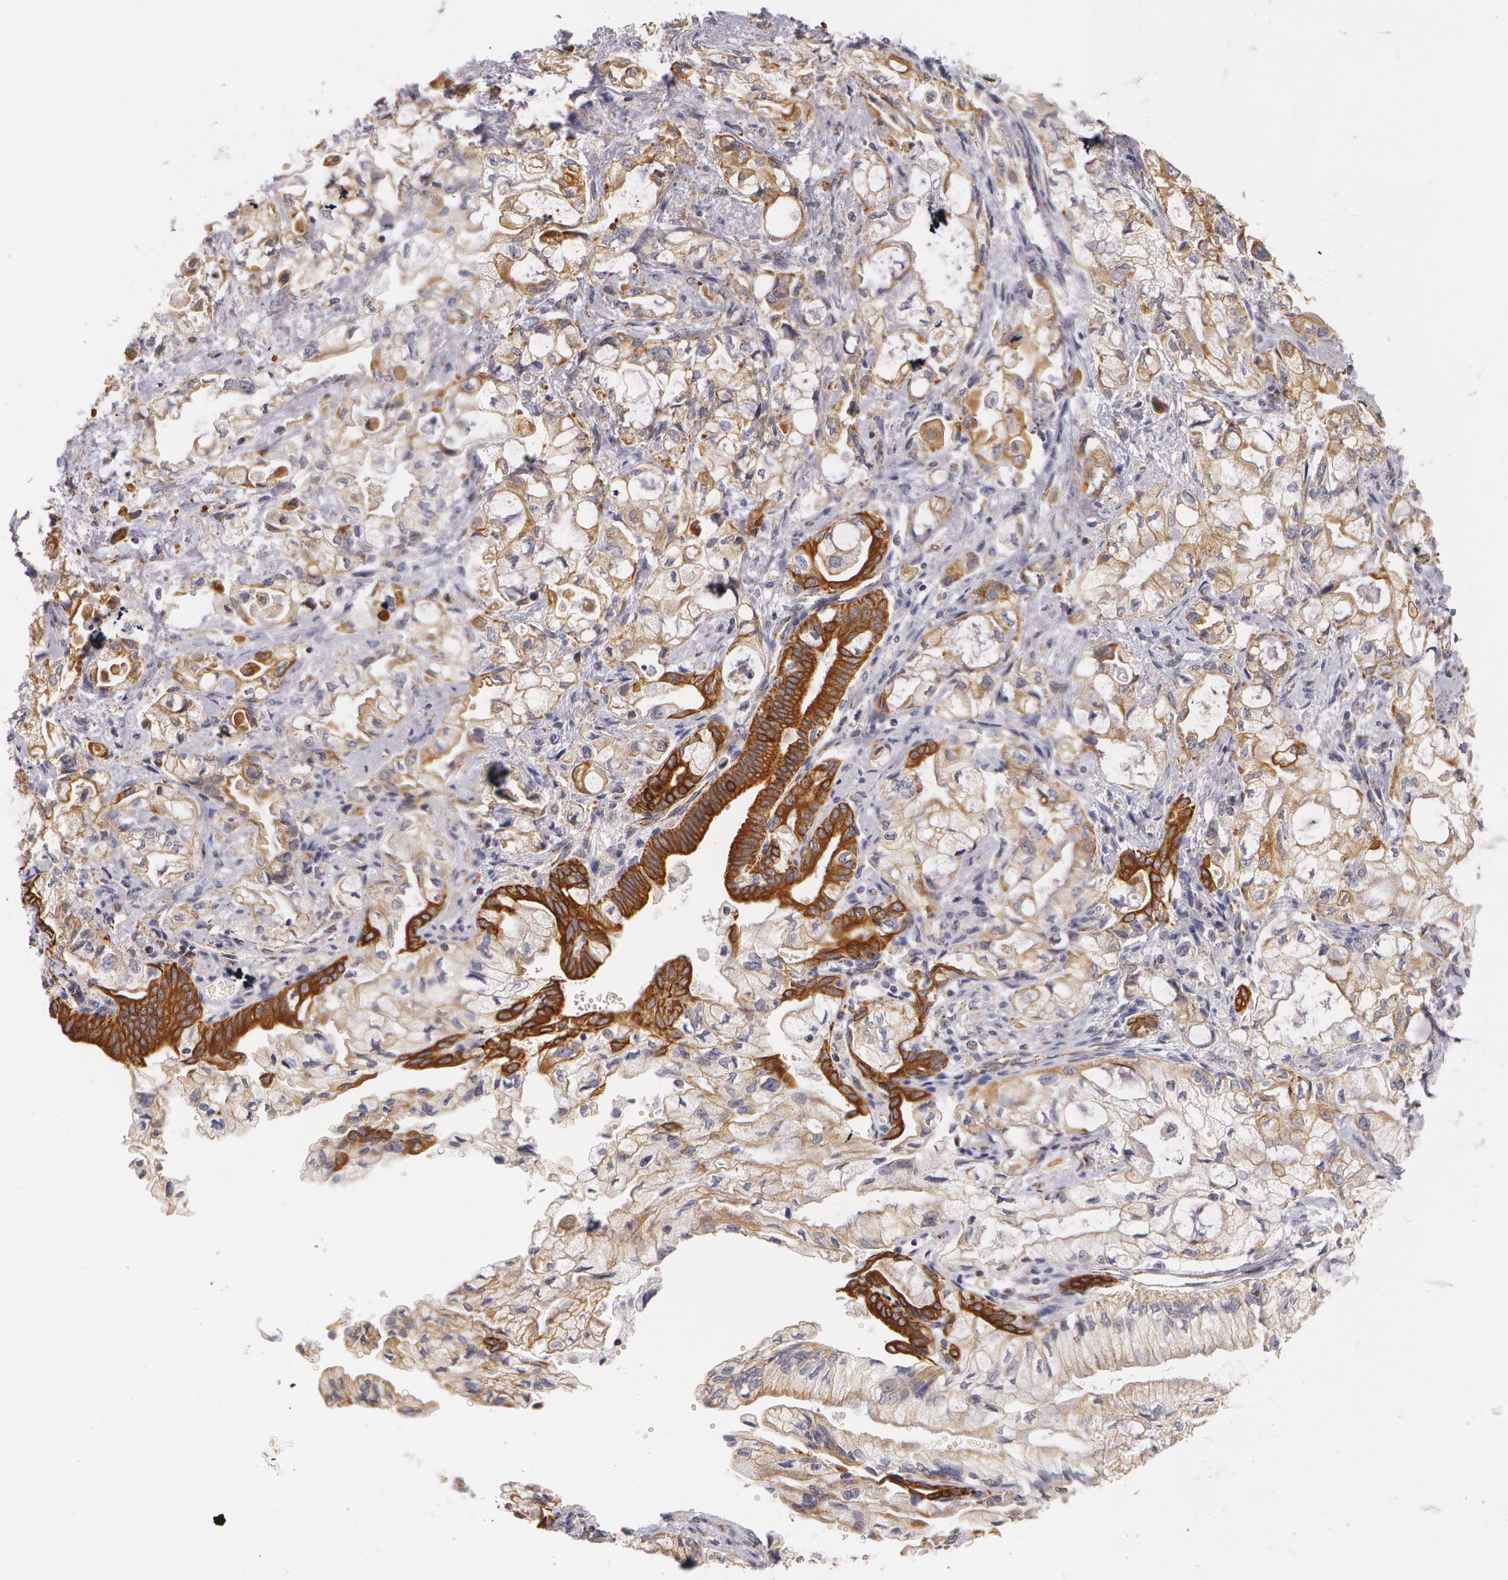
{"staining": {"intensity": "moderate", "quantity": ">75%", "location": "cytoplasmic/membranous"}, "tissue": "pancreatic cancer", "cell_type": "Tumor cells", "image_type": "cancer", "snomed": [{"axis": "morphology", "description": "Adenocarcinoma, NOS"}, {"axis": "topography", "description": "Pancreas"}], "caption": "Protein analysis of pancreatic cancer (adenocarcinoma) tissue exhibits moderate cytoplasmic/membranous positivity in about >75% of tumor cells.", "gene": "KRT18", "patient": {"sex": "male", "age": 79}}